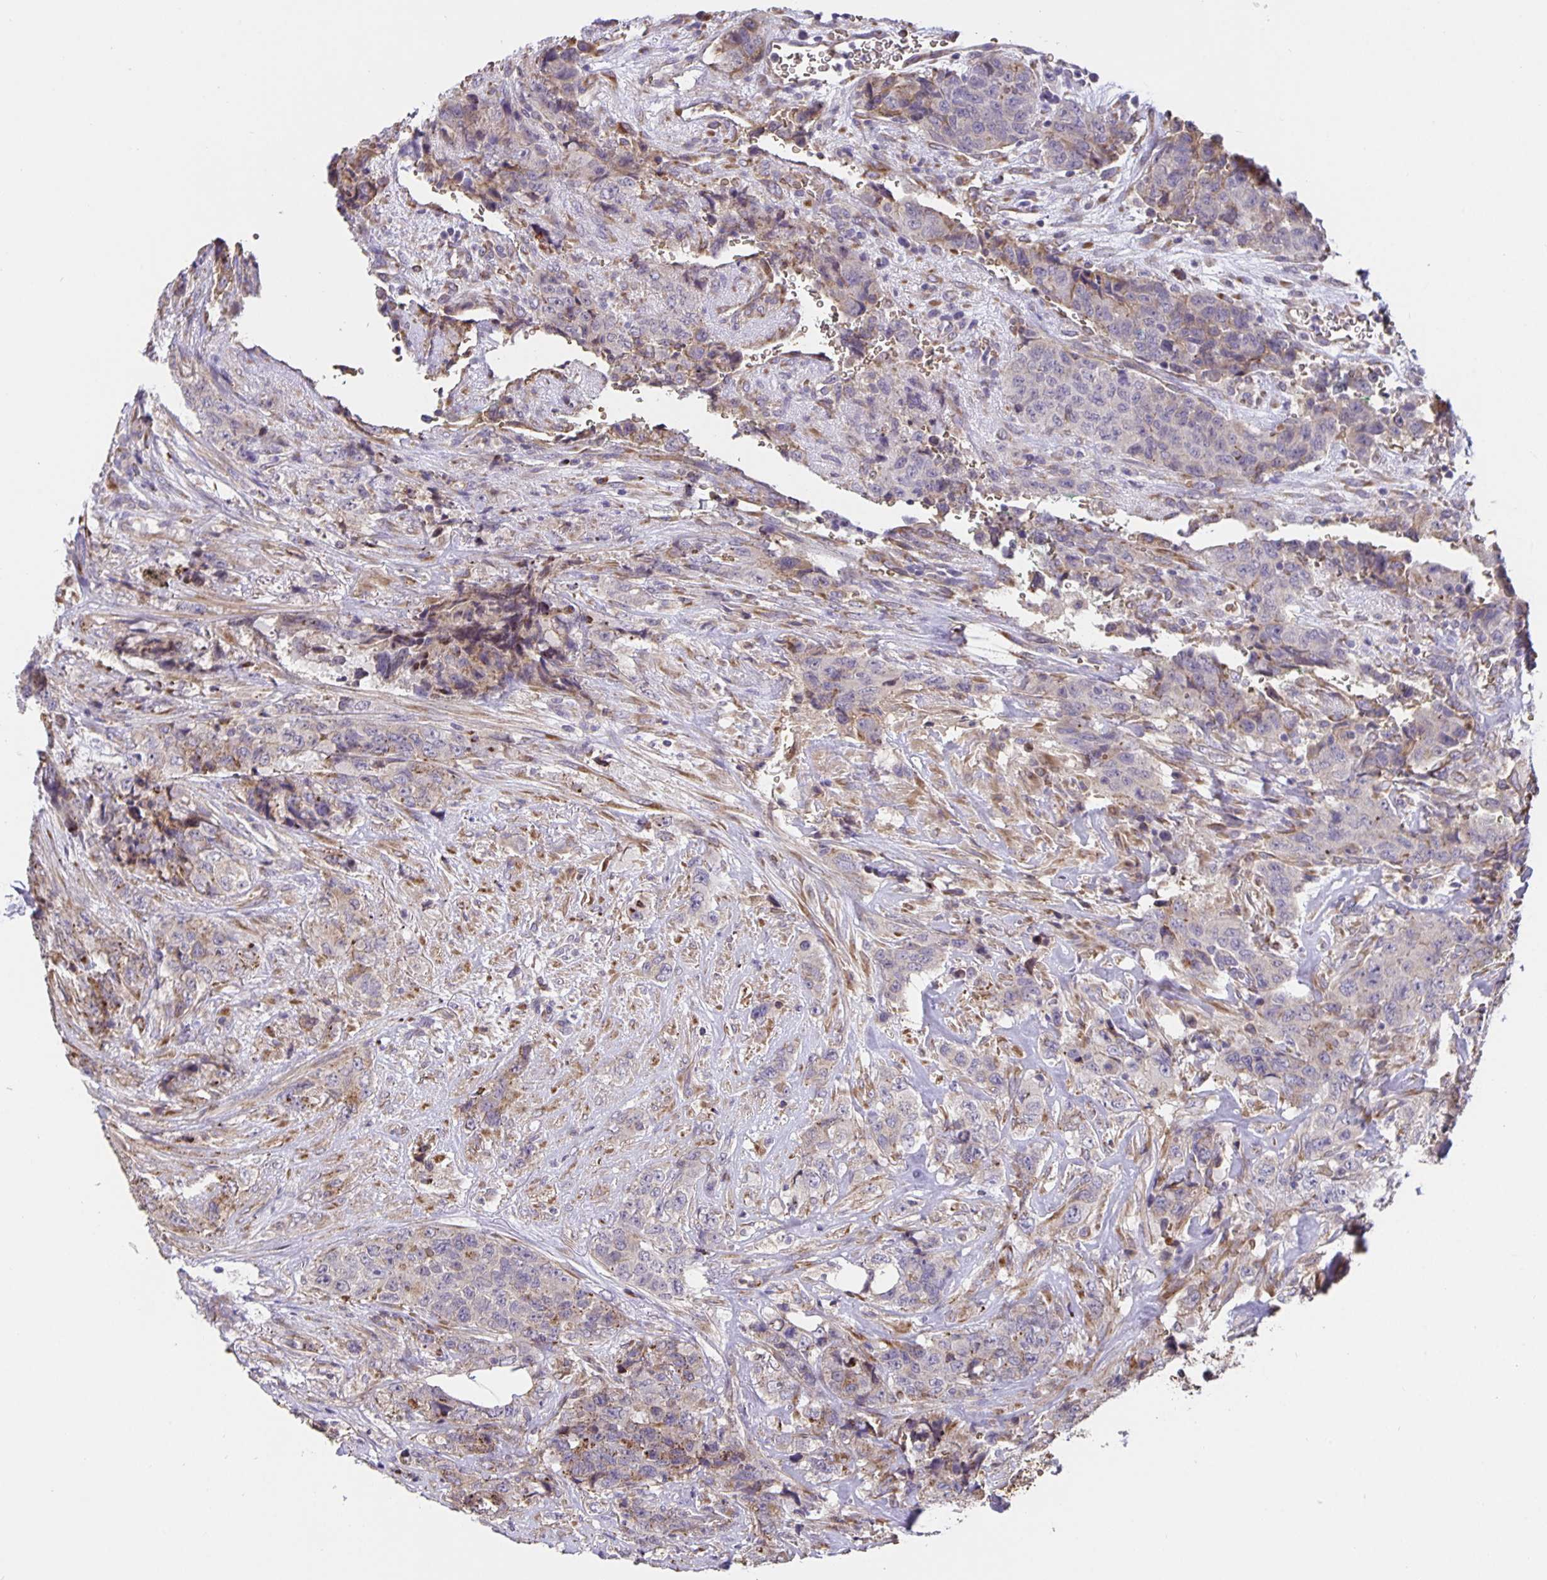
{"staining": {"intensity": "weak", "quantity": "<25%", "location": "cytoplasmic/membranous"}, "tissue": "urothelial cancer", "cell_type": "Tumor cells", "image_type": "cancer", "snomed": [{"axis": "morphology", "description": "Urothelial carcinoma, High grade"}, {"axis": "topography", "description": "Urinary bladder"}], "caption": "IHC of human urothelial cancer displays no positivity in tumor cells. (DAB immunohistochemistry (IHC), high magnification).", "gene": "TMEM71", "patient": {"sex": "female", "age": 78}}